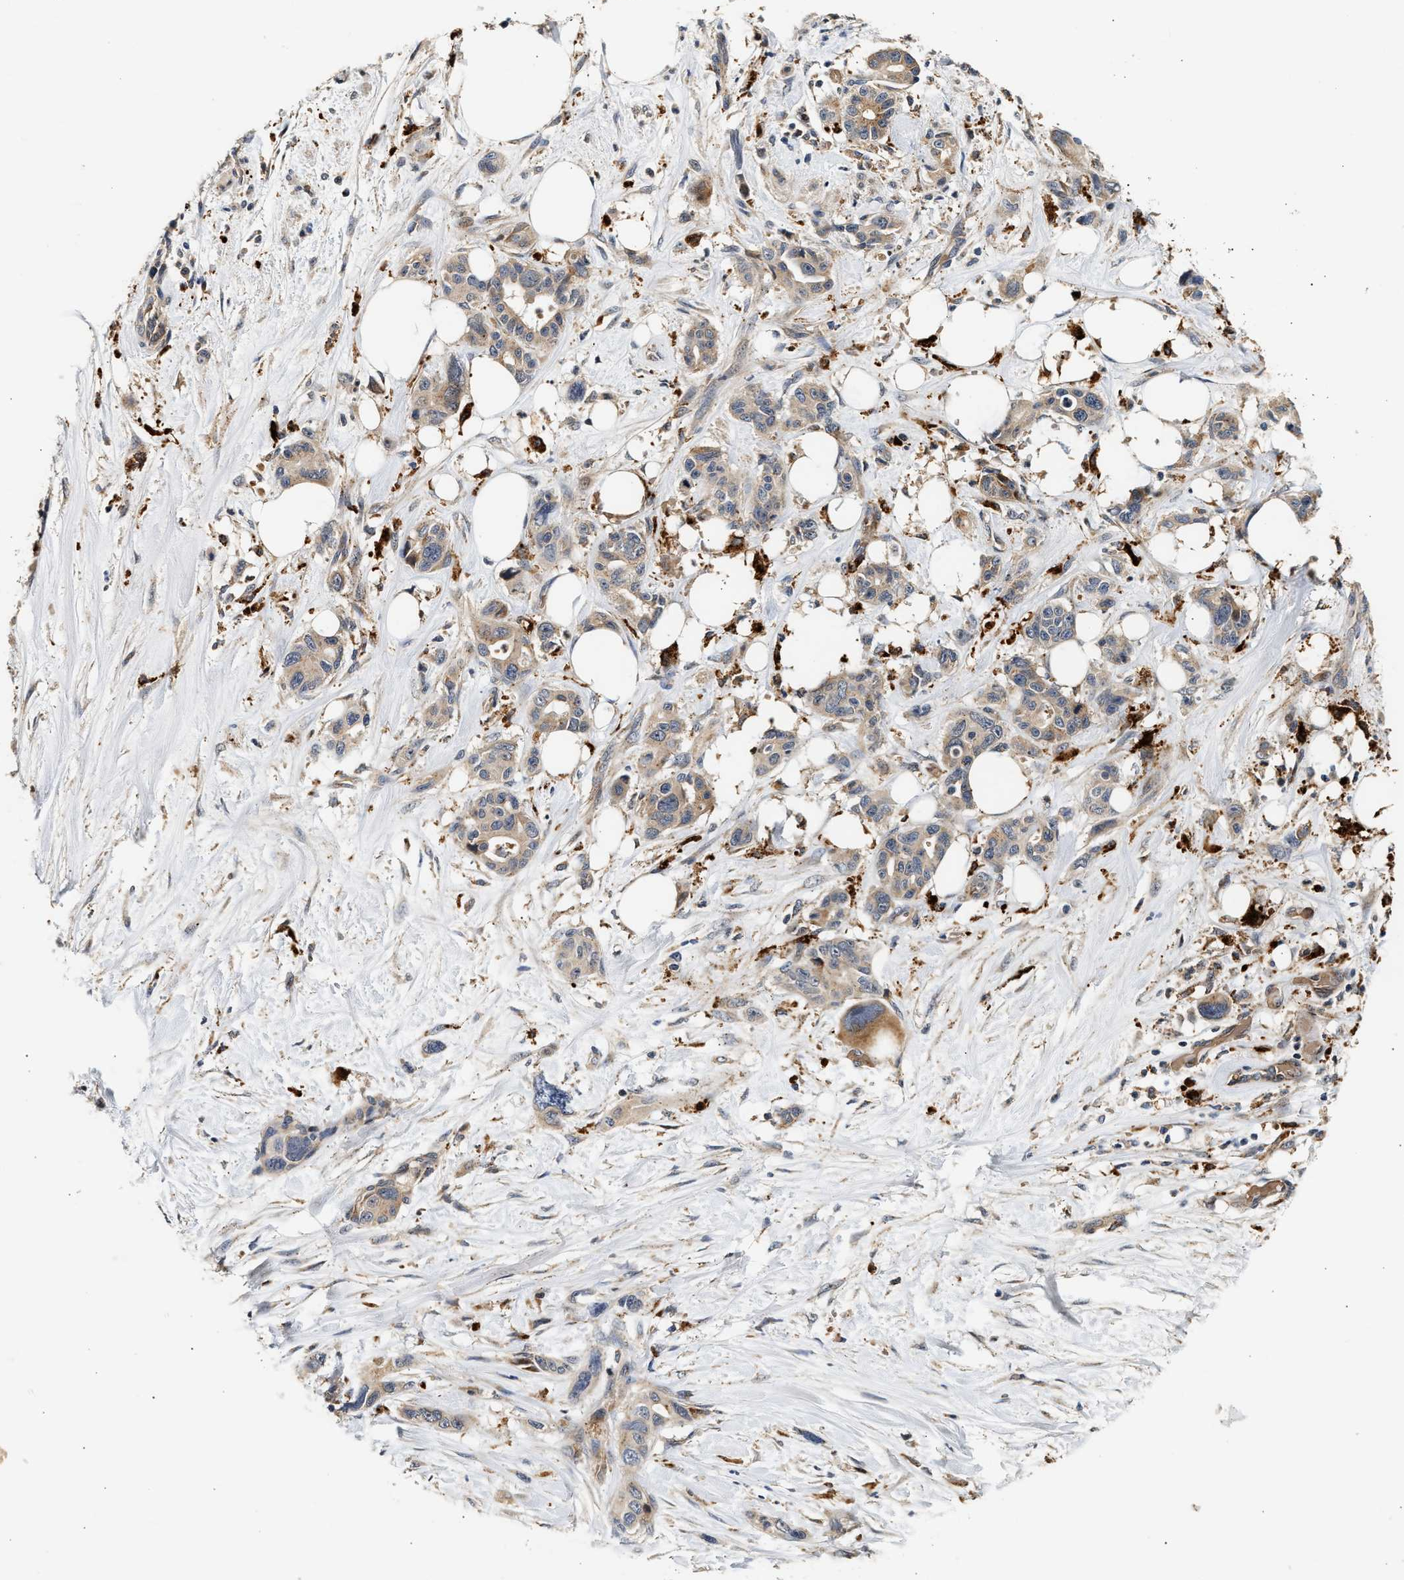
{"staining": {"intensity": "weak", "quantity": ">75%", "location": "cytoplasmic/membranous"}, "tissue": "pancreatic cancer", "cell_type": "Tumor cells", "image_type": "cancer", "snomed": [{"axis": "morphology", "description": "Adenocarcinoma, NOS"}, {"axis": "topography", "description": "Pancreas"}], "caption": "Brown immunohistochemical staining in human pancreatic adenocarcinoma demonstrates weak cytoplasmic/membranous expression in approximately >75% of tumor cells.", "gene": "PLD3", "patient": {"sex": "male", "age": 46}}